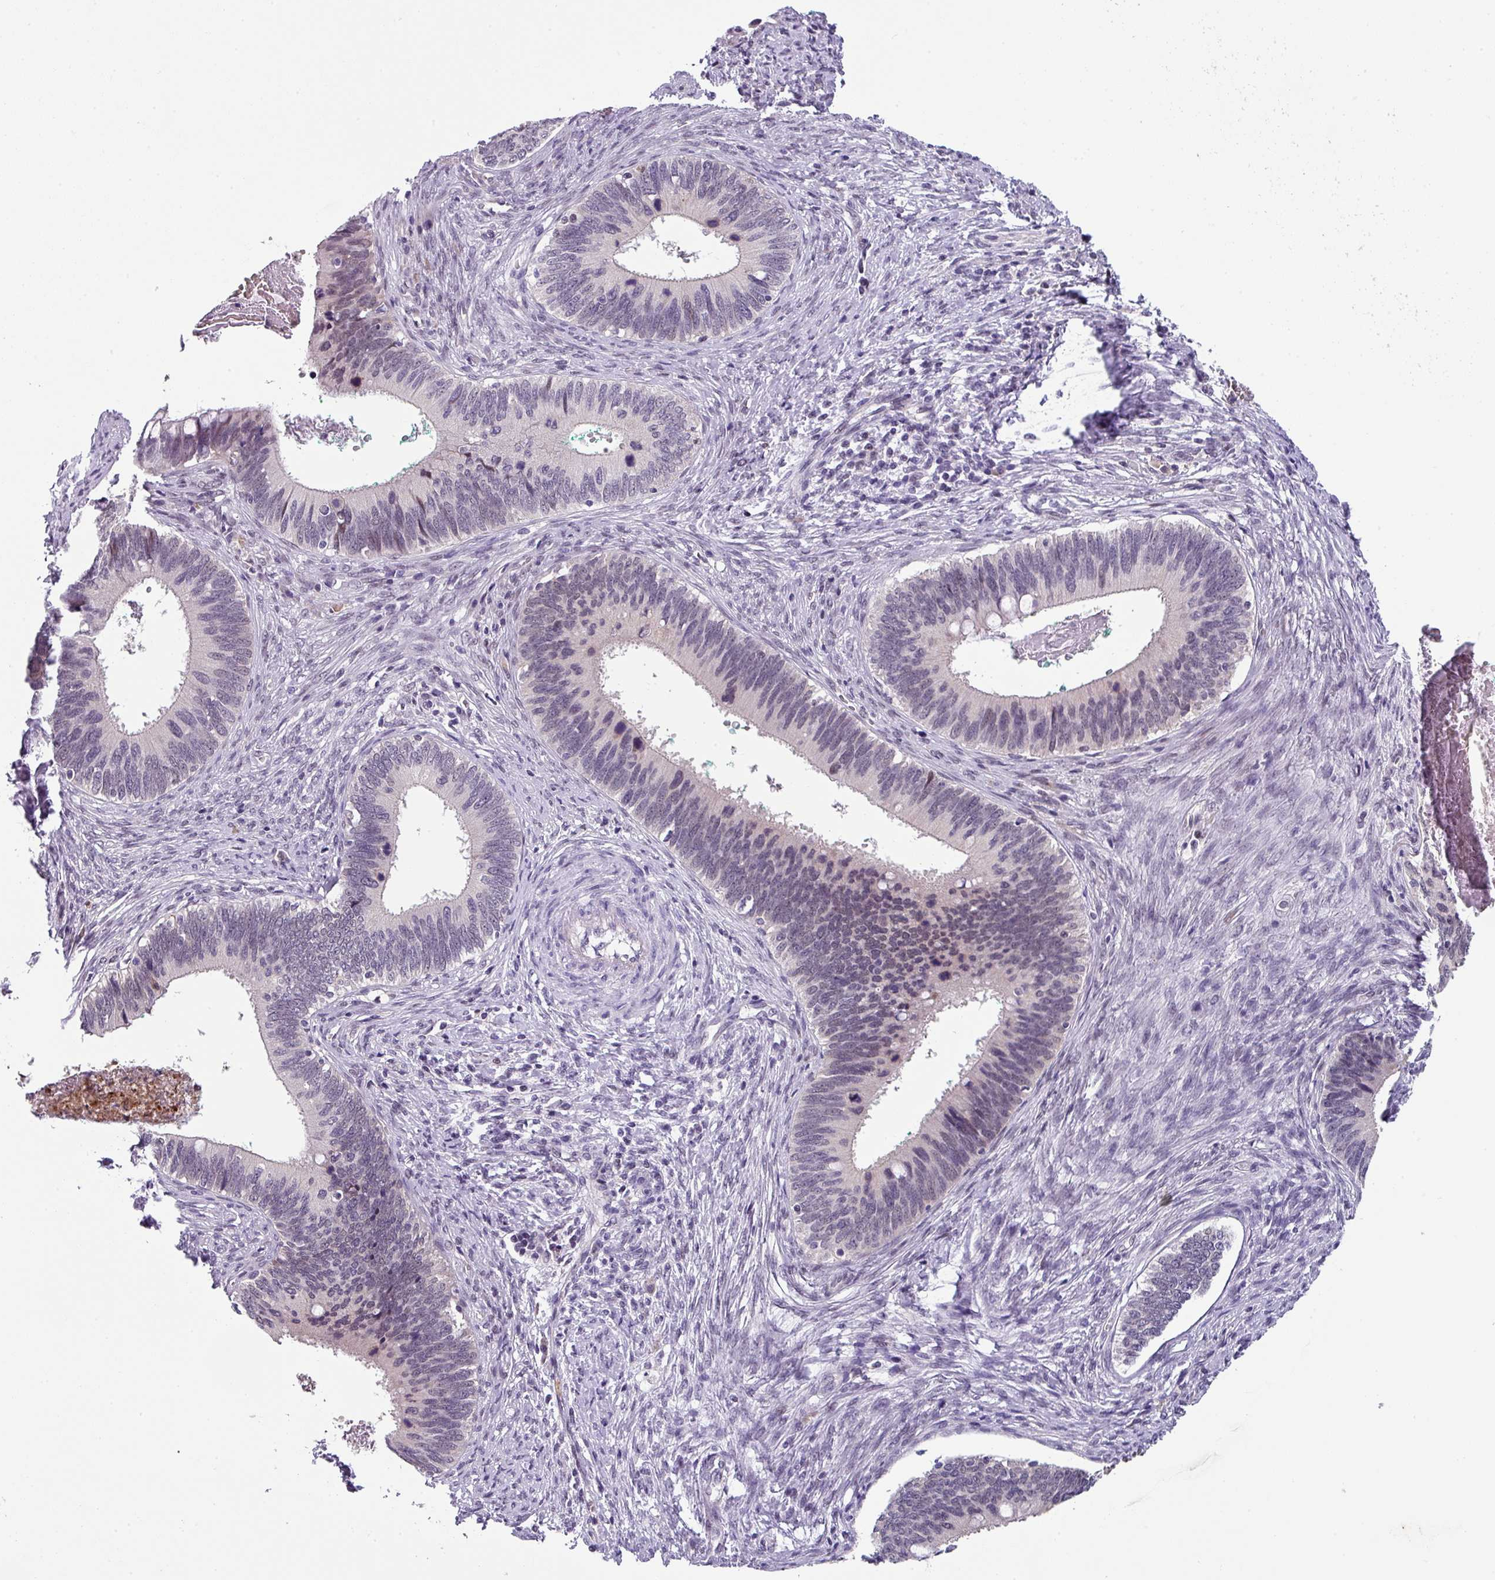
{"staining": {"intensity": "weak", "quantity": "<25%", "location": "nuclear"}, "tissue": "cervical cancer", "cell_type": "Tumor cells", "image_type": "cancer", "snomed": [{"axis": "morphology", "description": "Adenocarcinoma, NOS"}, {"axis": "topography", "description": "Cervix"}], "caption": "Immunohistochemistry image of neoplastic tissue: cervical cancer stained with DAB (3,3'-diaminobenzidine) displays no significant protein expression in tumor cells.", "gene": "ZFP3", "patient": {"sex": "female", "age": 42}}